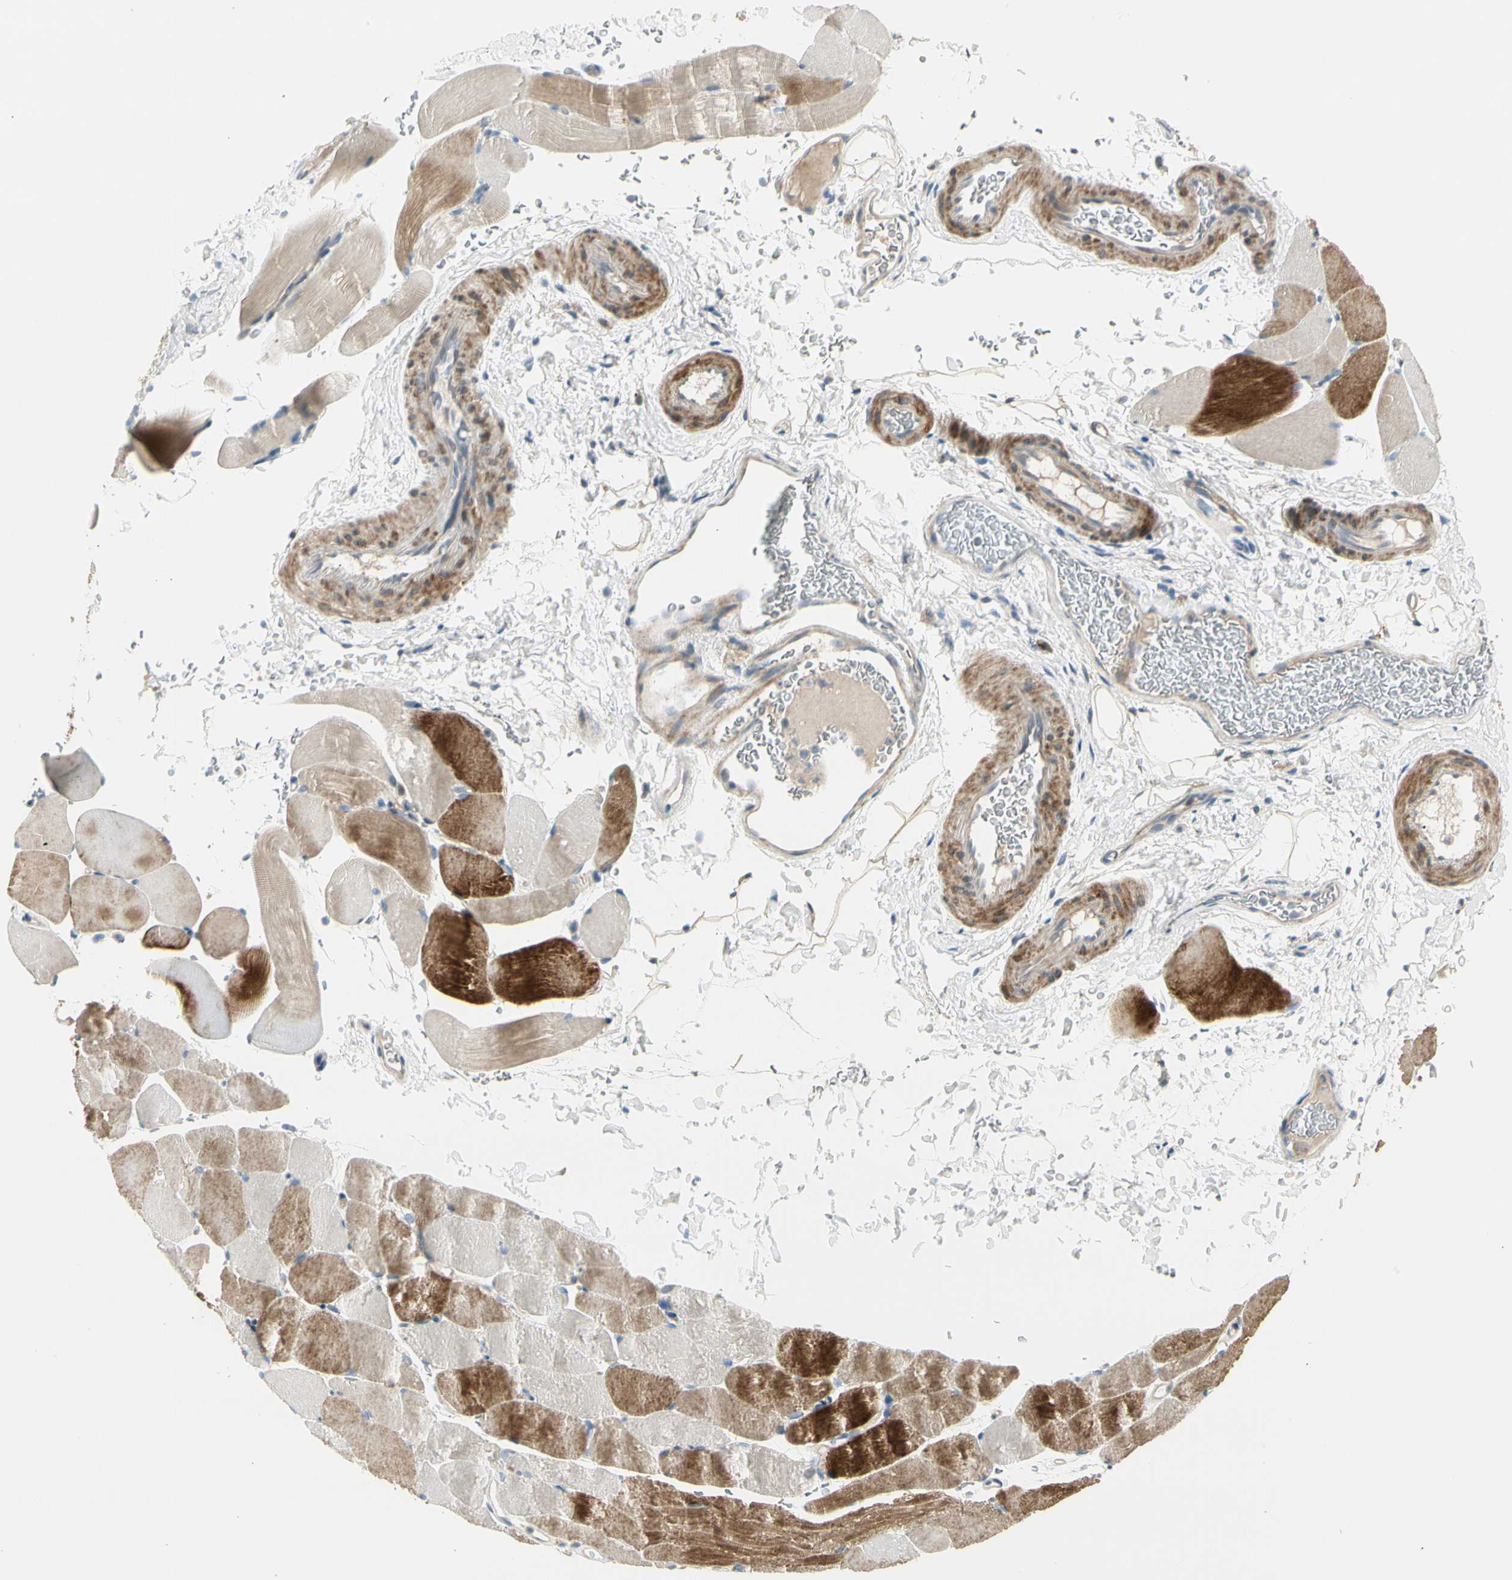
{"staining": {"intensity": "strong", "quantity": "<25%", "location": "cytoplasmic/membranous"}, "tissue": "skeletal muscle", "cell_type": "Myocytes", "image_type": "normal", "snomed": [{"axis": "morphology", "description": "Normal tissue, NOS"}, {"axis": "topography", "description": "Skeletal muscle"}, {"axis": "topography", "description": "Parathyroid gland"}], "caption": "Protein positivity by immunohistochemistry displays strong cytoplasmic/membranous expression in about <25% of myocytes in unremarkable skeletal muscle.", "gene": "ADGRA3", "patient": {"sex": "female", "age": 37}}